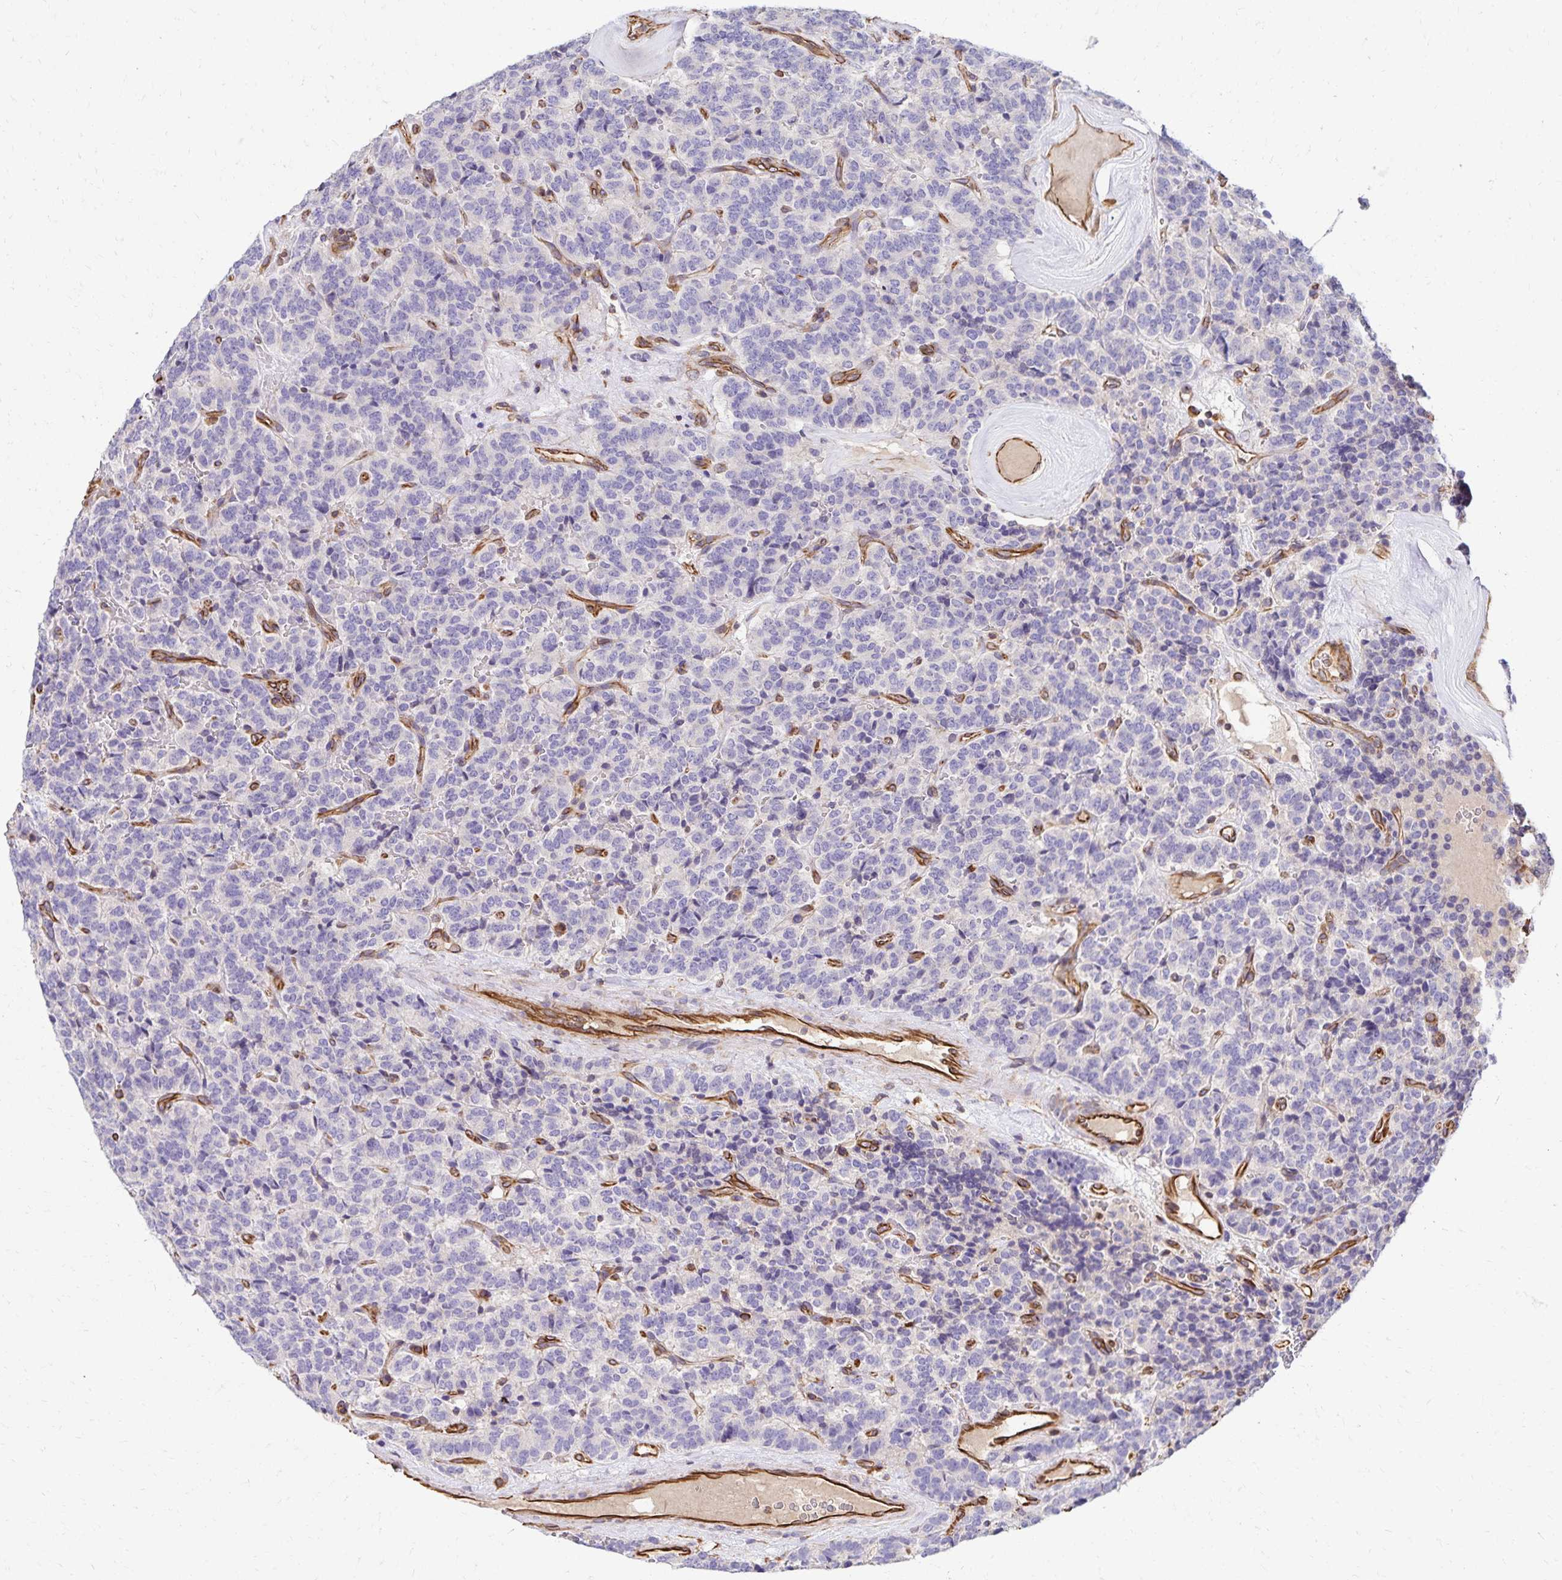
{"staining": {"intensity": "negative", "quantity": "none", "location": "none"}, "tissue": "carcinoid", "cell_type": "Tumor cells", "image_type": "cancer", "snomed": [{"axis": "morphology", "description": "Carcinoid, malignant, NOS"}, {"axis": "topography", "description": "Pancreas"}], "caption": "Protein analysis of carcinoid exhibits no significant positivity in tumor cells.", "gene": "TRPV6", "patient": {"sex": "male", "age": 36}}